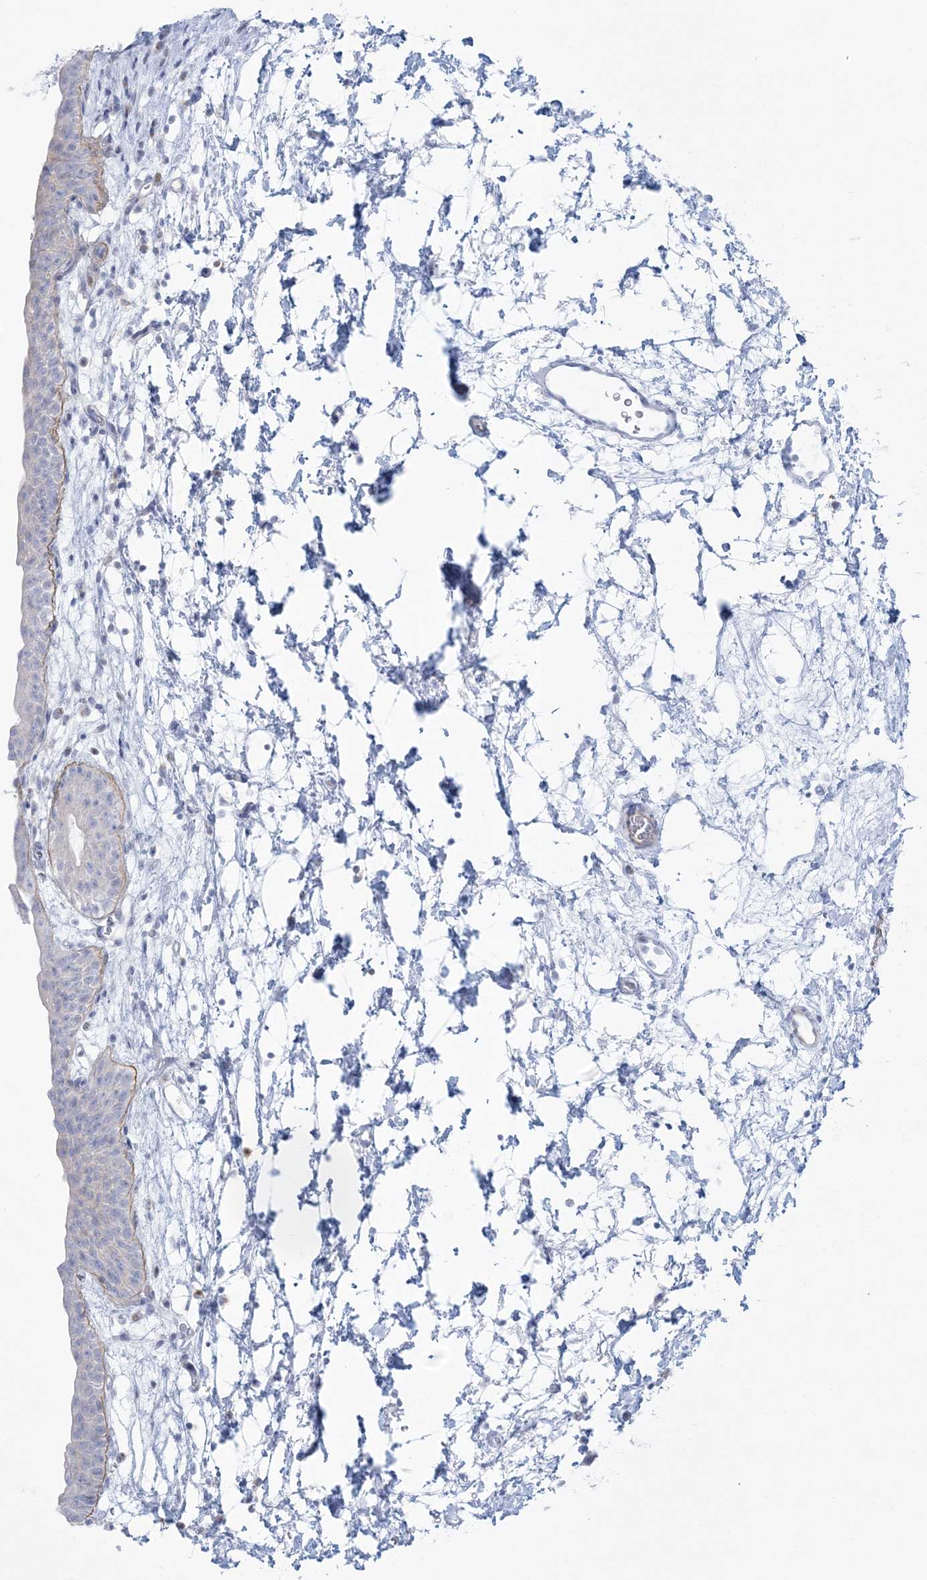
{"staining": {"intensity": "negative", "quantity": "none", "location": "none"}, "tissue": "urinary bladder", "cell_type": "Urothelial cells", "image_type": "normal", "snomed": [{"axis": "morphology", "description": "Normal tissue, NOS"}, {"axis": "topography", "description": "Urinary bladder"}], "caption": "IHC of normal urinary bladder reveals no expression in urothelial cells. Nuclei are stained in blue.", "gene": "ADGB", "patient": {"sex": "male", "age": 83}}